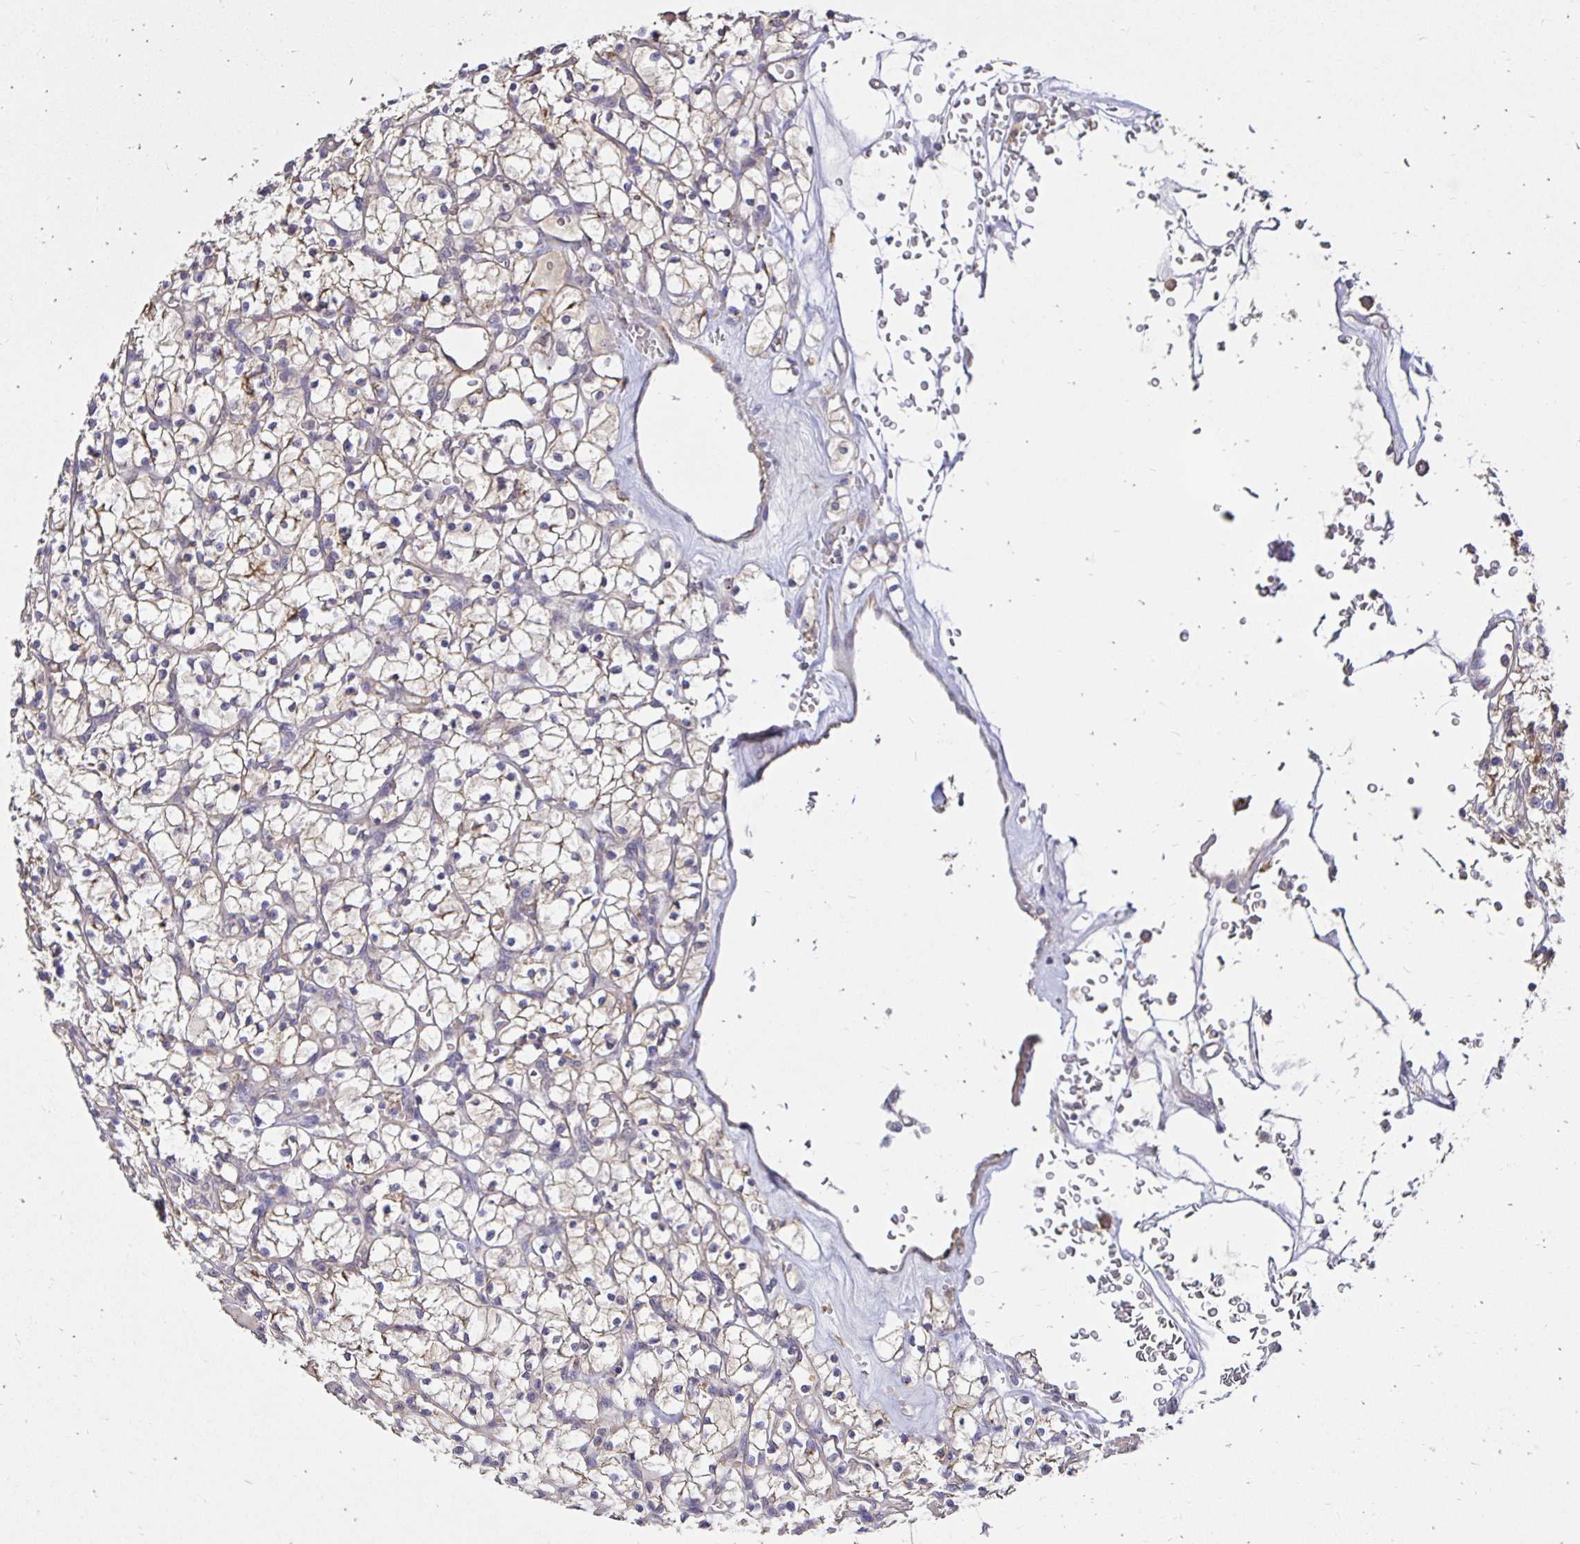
{"staining": {"intensity": "weak", "quantity": "<25%", "location": "cytoplasmic/membranous"}, "tissue": "renal cancer", "cell_type": "Tumor cells", "image_type": "cancer", "snomed": [{"axis": "morphology", "description": "Adenocarcinoma, NOS"}, {"axis": "topography", "description": "Kidney"}], "caption": "Adenocarcinoma (renal) was stained to show a protein in brown. There is no significant expression in tumor cells.", "gene": "PNPLA3", "patient": {"sex": "female", "age": 64}}